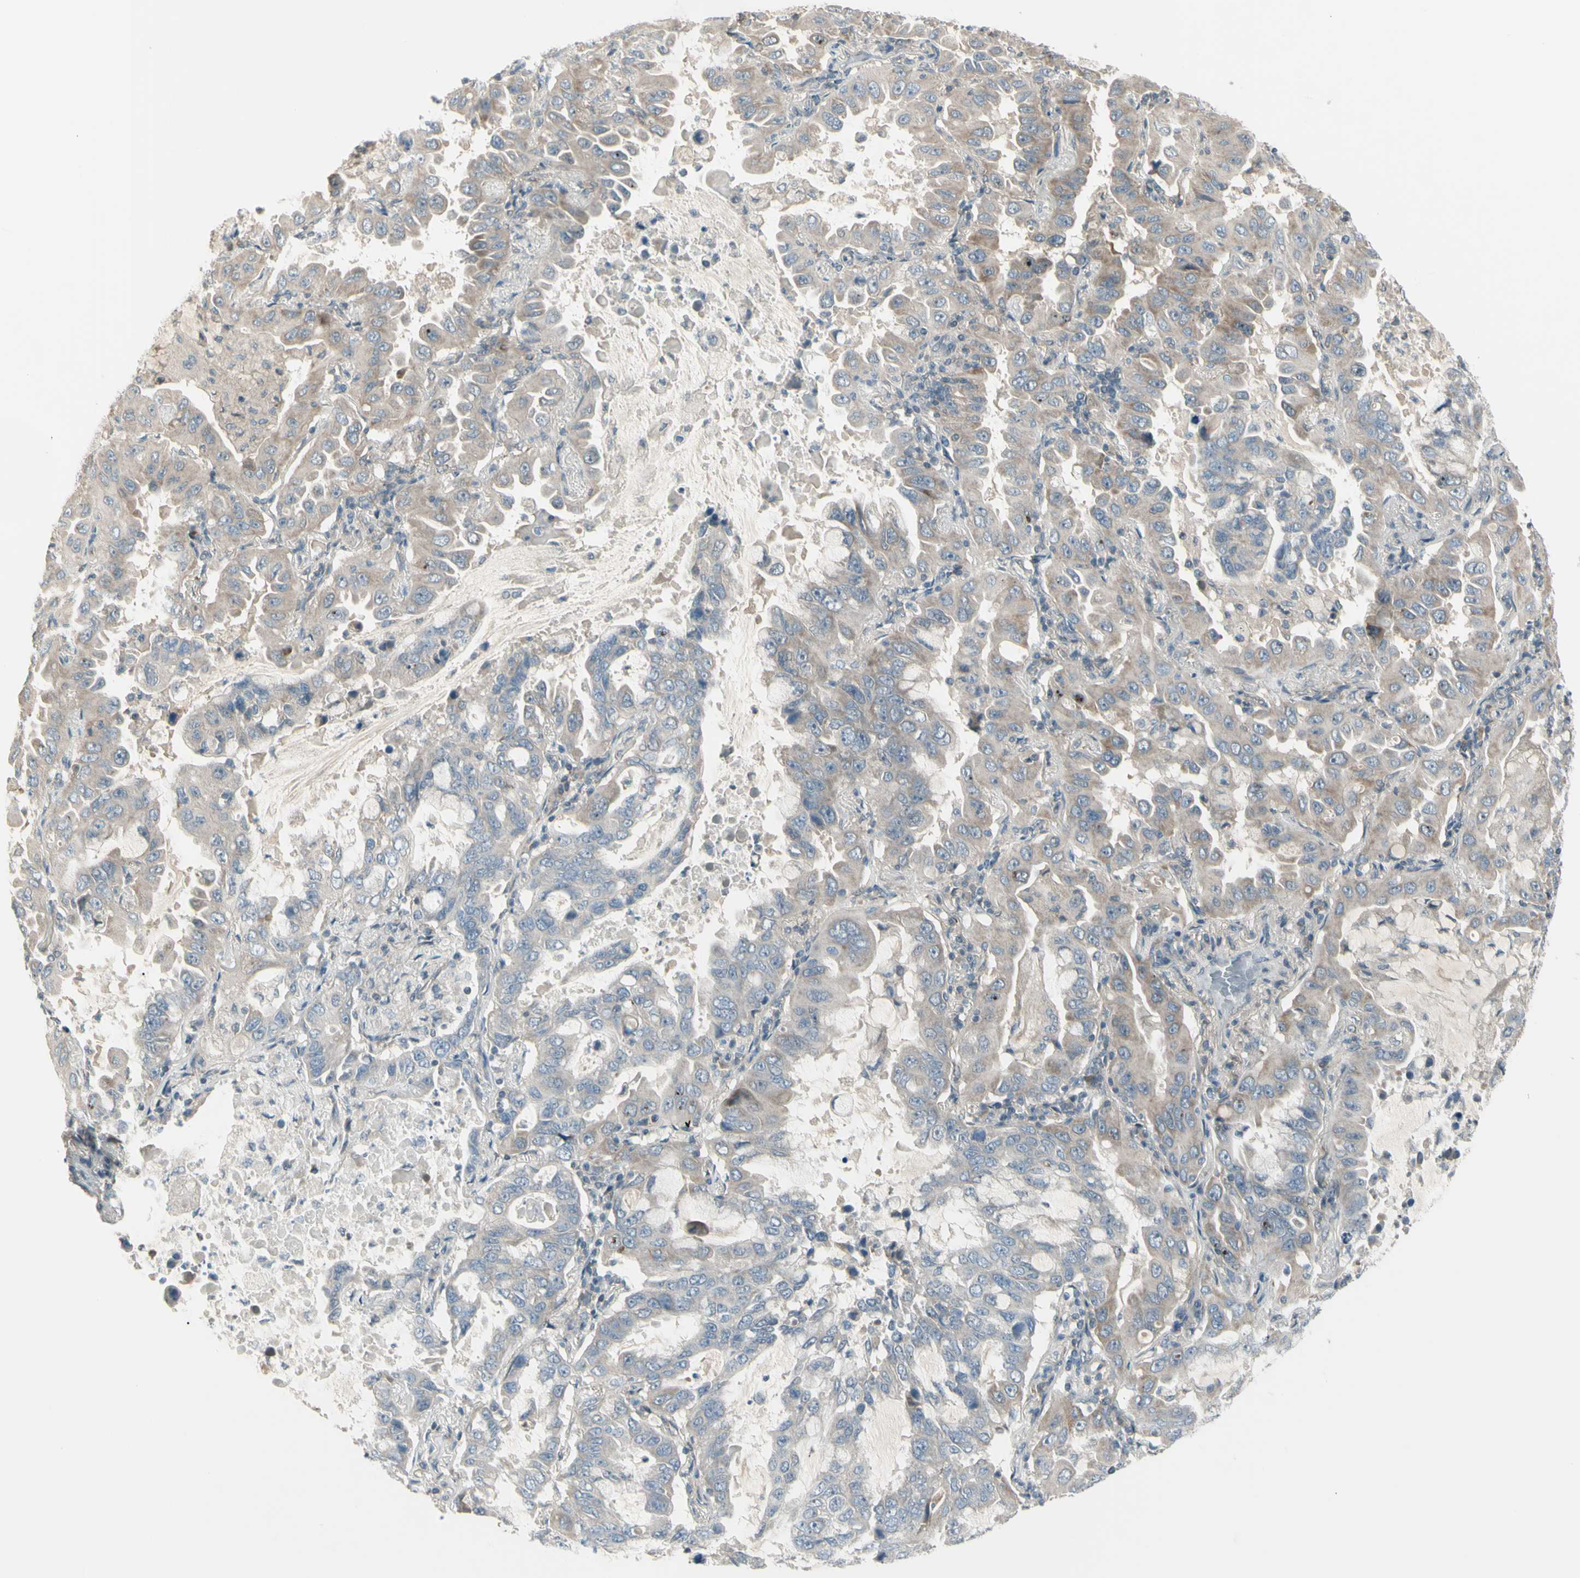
{"staining": {"intensity": "weak", "quantity": ">75%", "location": "cytoplasmic/membranous"}, "tissue": "lung cancer", "cell_type": "Tumor cells", "image_type": "cancer", "snomed": [{"axis": "morphology", "description": "Adenocarcinoma, NOS"}, {"axis": "topography", "description": "Lung"}], "caption": "IHC histopathology image of human lung cancer stained for a protein (brown), which shows low levels of weak cytoplasmic/membranous staining in approximately >75% of tumor cells.", "gene": "NAXD", "patient": {"sex": "male", "age": 64}}